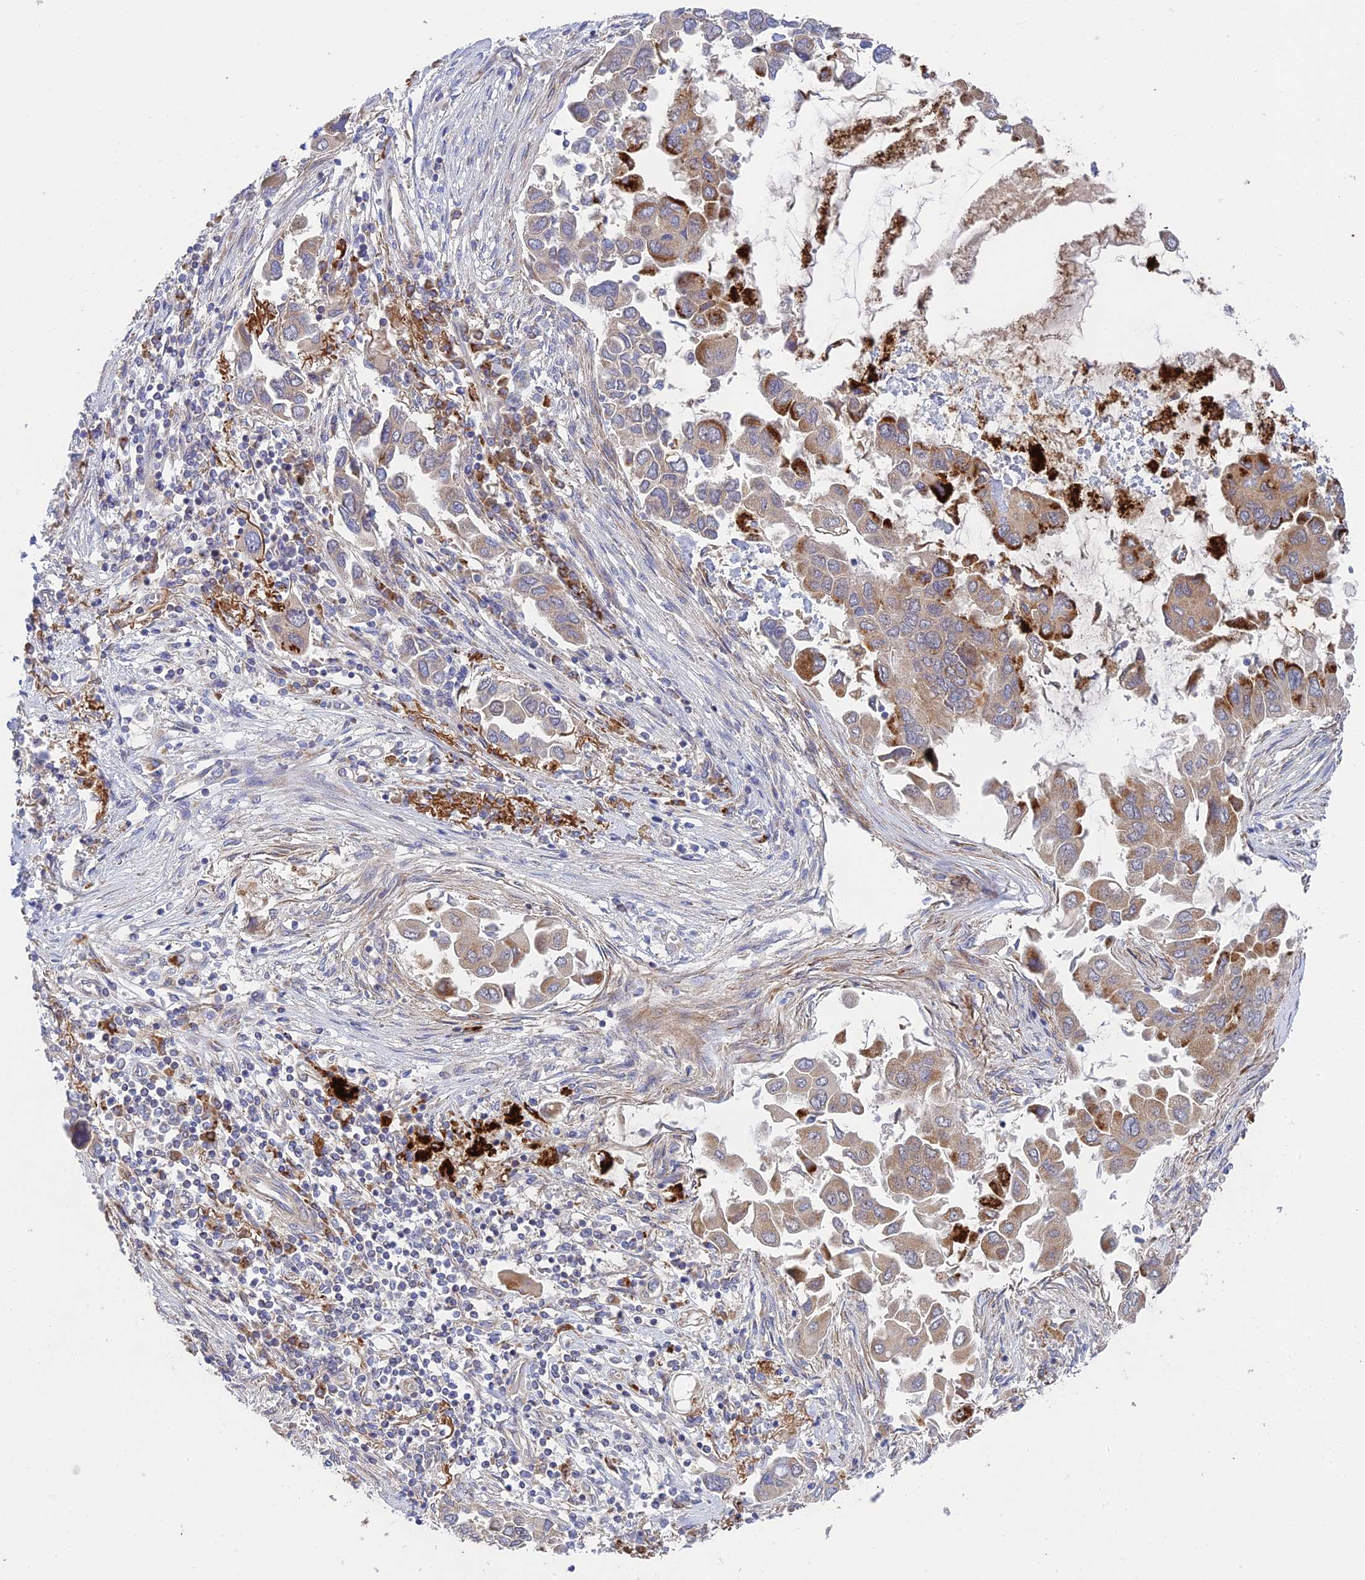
{"staining": {"intensity": "weak", "quantity": ">75%", "location": "cytoplasmic/membranous"}, "tissue": "lung cancer", "cell_type": "Tumor cells", "image_type": "cancer", "snomed": [{"axis": "morphology", "description": "Adenocarcinoma, NOS"}, {"axis": "topography", "description": "Lung"}], "caption": "Immunohistochemistry (IHC) micrograph of neoplastic tissue: adenocarcinoma (lung) stained using immunohistochemistry displays low levels of weak protein expression localized specifically in the cytoplasmic/membranous of tumor cells, appearing as a cytoplasmic/membranous brown color.", "gene": "INCA1", "patient": {"sex": "female", "age": 76}}